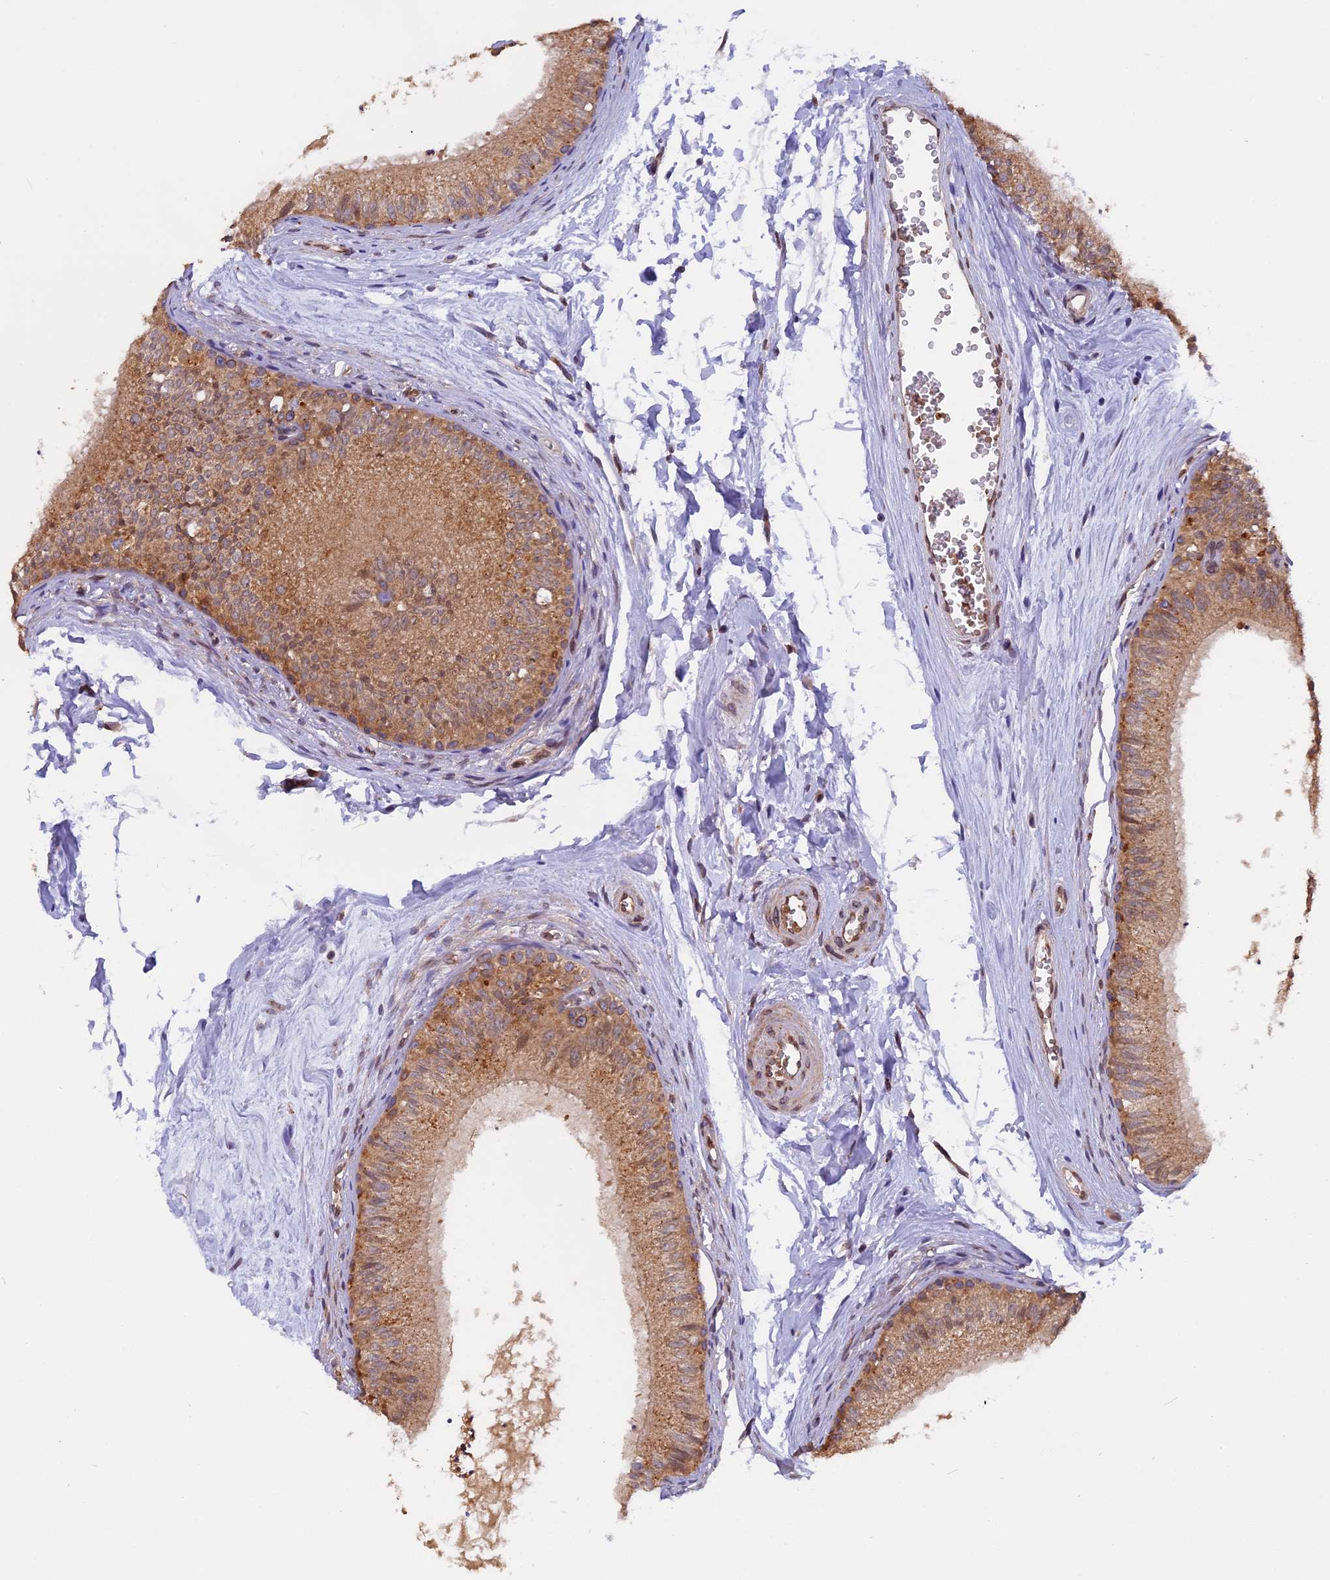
{"staining": {"intensity": "moderate", "quantity": ">75%", "location": "cytoplasmic/membranous"}, "tissue": "epididymis", "cell_type": "Glandular cells", "image_type": "normal", "snomed": [{"axis": "morphology", "description": "Normal tissue, NOS"}, {"axis": "topography", "description": "Epididymis"}], "caption": "A high-resolution histopathology image shows immunohistochemistry (IHC) staining of normal epididymis, which shows moderate cytoplasmic/membranous staining in approximately >75% of glandular cells.", "gene": "CHMP2A", "patient": {"sex": "male", "age": 56}}